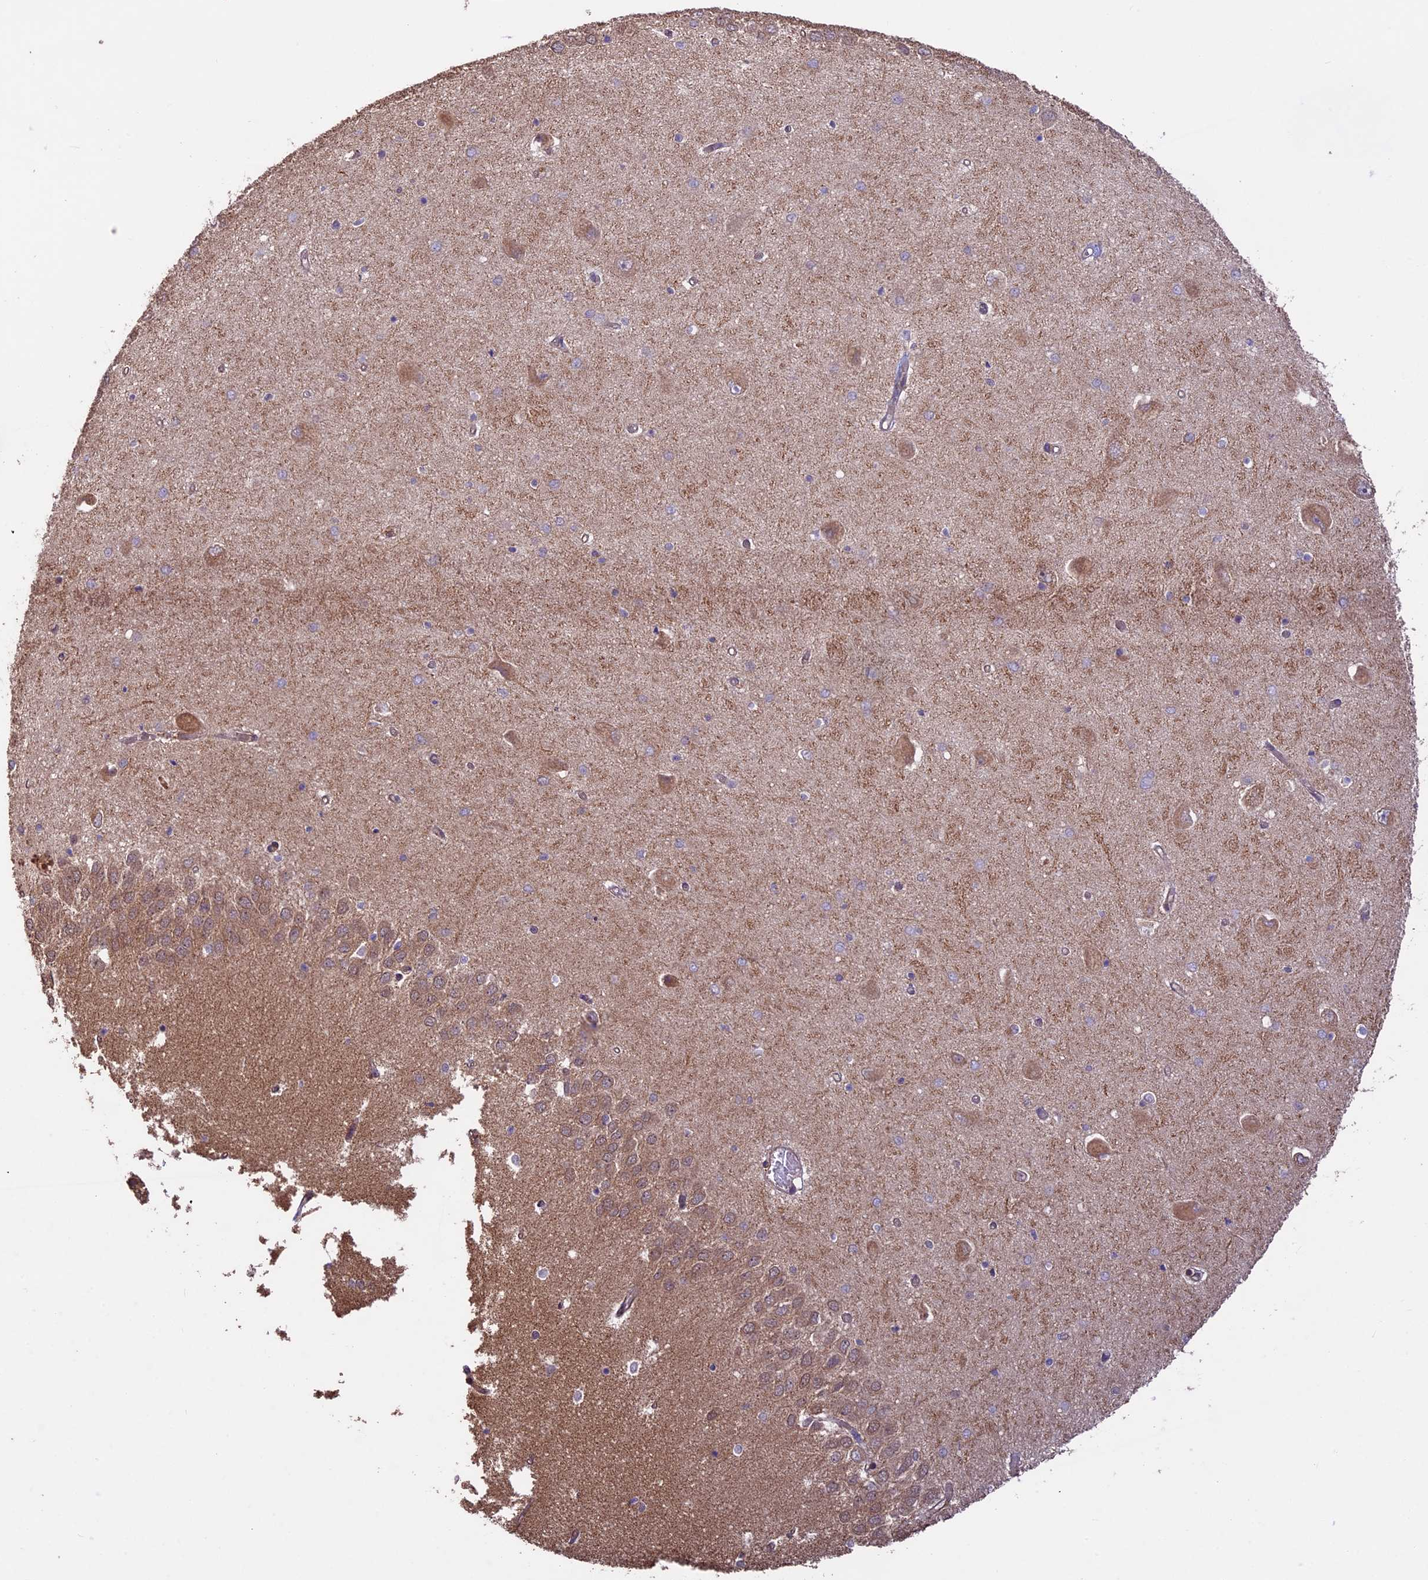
{"staining": {"intensity": "negative", "quantity": "none", "location": "none"}, "tissue": "hippocampus", "cell_type": "Glial cells", "image_type": "normal", "snomed": [{"axis": "morphology", "description": "Normal tissue, NOS"}, {"axis": "topography", "description": "Hippocampus"}], "caption": "The micrograph reveals no significant expression in glial cells of hippocampus. Brightfield microscopy of IHC stained with DAB (brown) and hematoxylin (blue), captured at high magnification.", "gene": "BCAS4", "patient": {"sex": "male", "age": 45}}